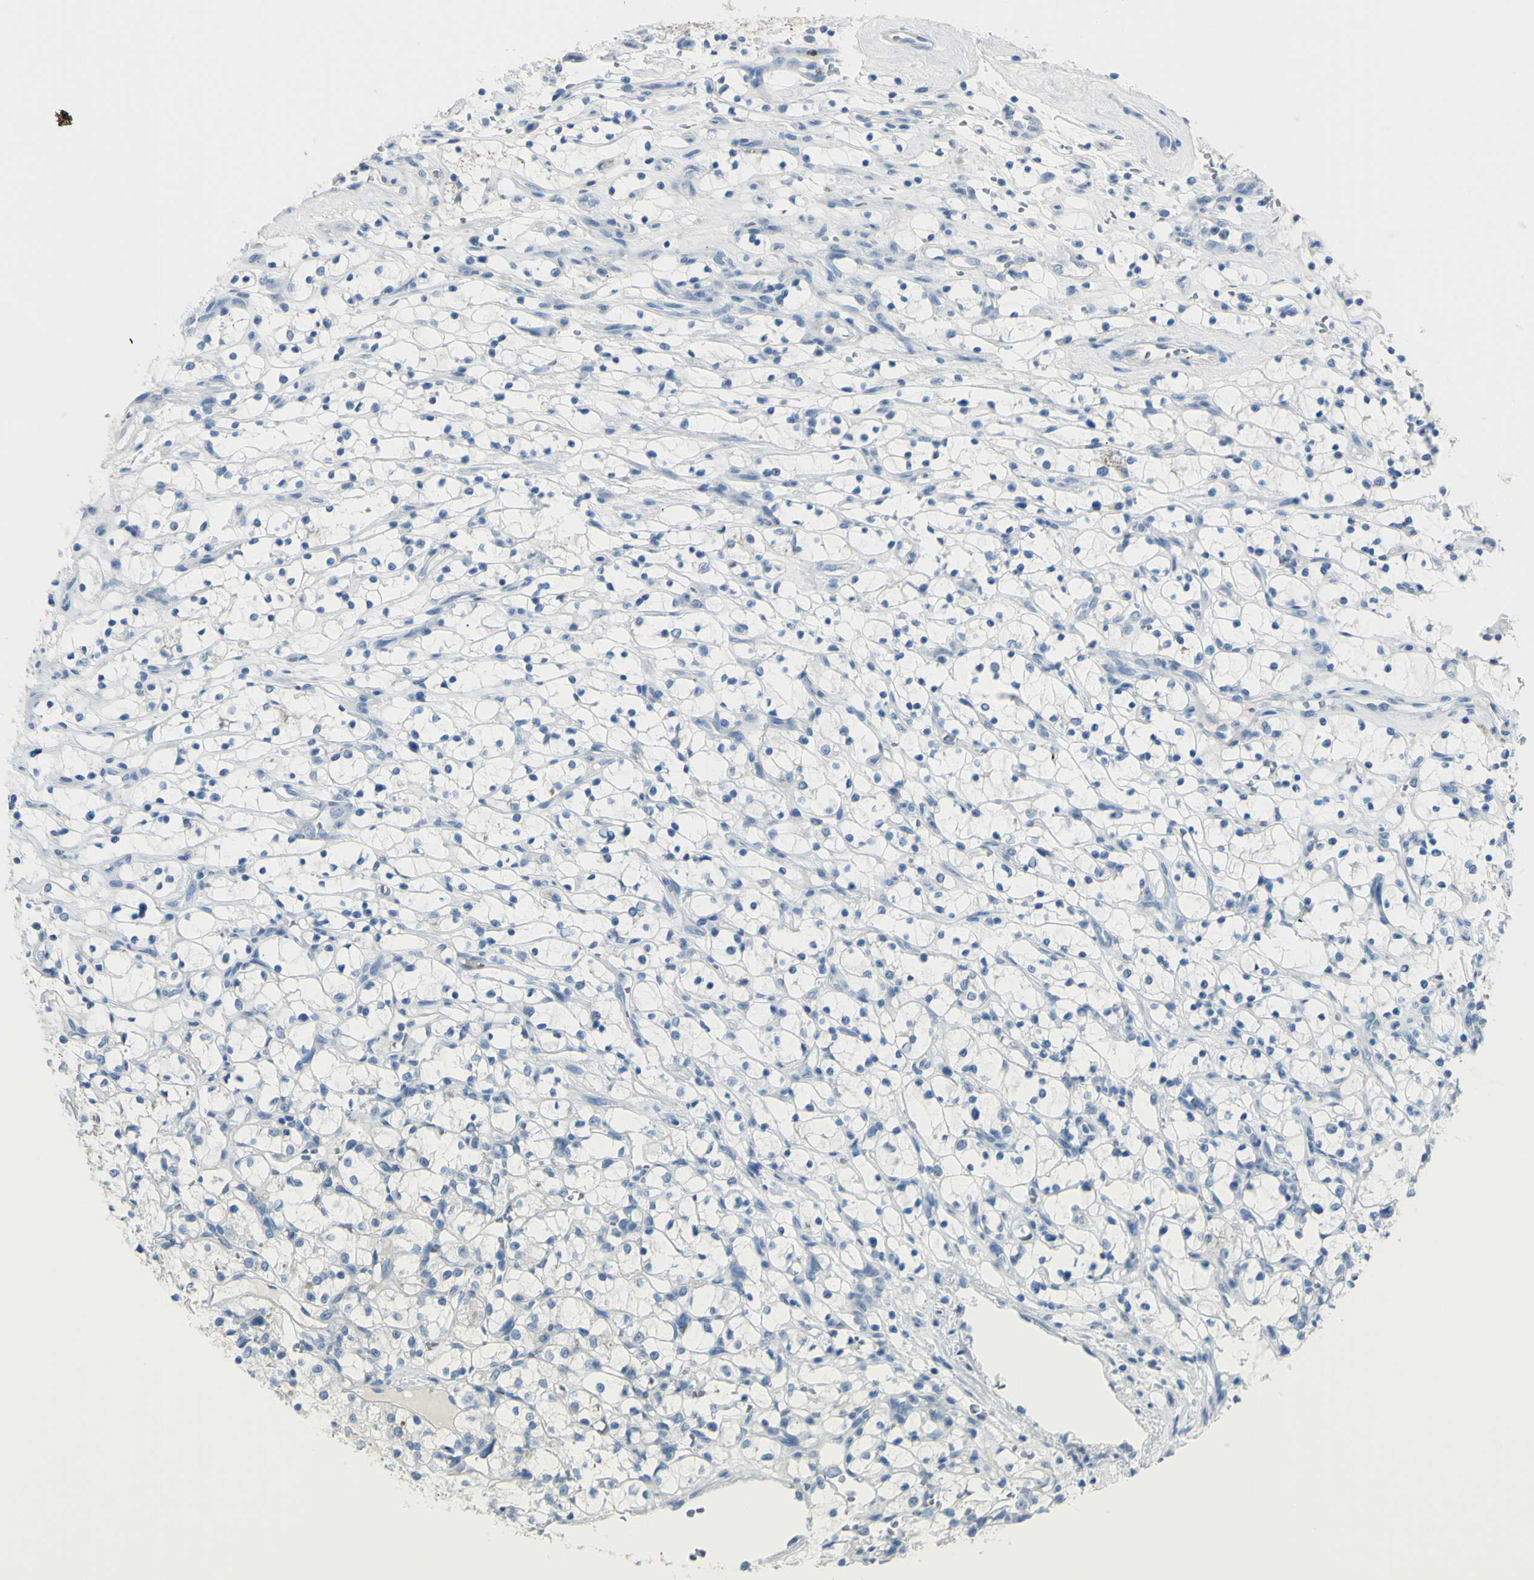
{"staining": {"intensity": "negative", "quantity": "none", "location": "none"}, "tissue": "renal cancer", "cell_type": "Tumor cells", "image_type": "cancer", "snomed": [{"axis": "morphology", "description": "Adenocarcinoma, NOS"}, {"axis": "topography", "description": "Kidney"}], "caption": "A high-resolution photomicrograph shows immunohistochemistry (IHC) staining of renal cancer, which exhibits no significant positivity in tumor cells. (DAB (3,3'-diaminobenzidine) immunohistochemistry (IHC) with hematoxylin counter stain).", "gene": "ZNF557", "patient": {"sex": "female", "age": 69}}